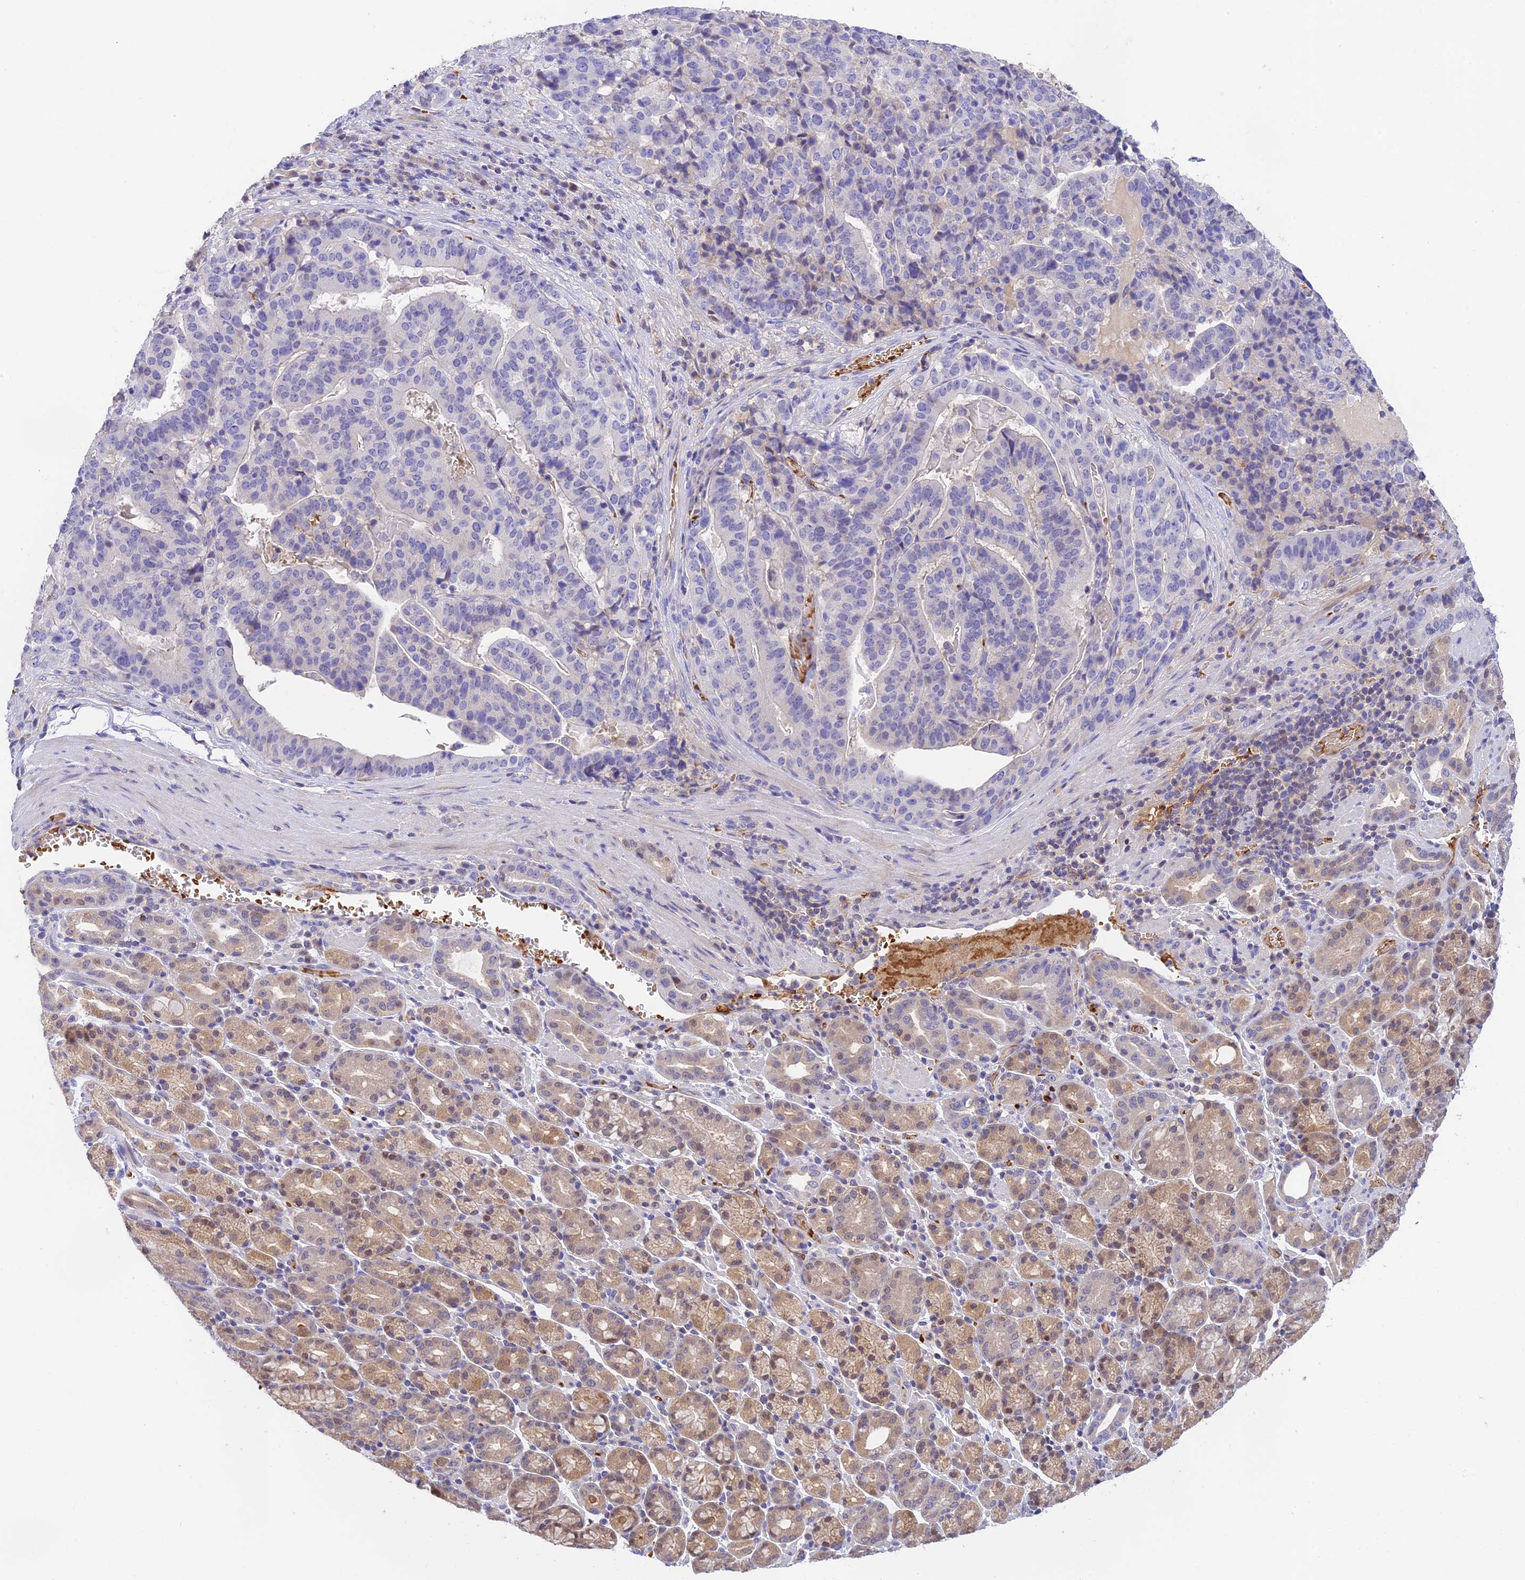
{"staining": {"intensity": "negative", "quantity": "none", "location": "none"}, "tissue": "stomach cancer", "cell_type": "Tumor cells", "image_type": "cancer", "snomed": [{"axis": "morphology", "description": "Adenocarcinoma, NOS"}, {"axis": "topography", "description": "Stomach"}], "caption": "High magnification brightfield microscopy of adenocarcinoma (stomach) stained with DAB (3,3'-diaminobenzidine) (brown) and counterstained with hematoxylin (blue): tumor cells show no significant staining.", "gene": "HDHD2", "patient": {"sex": "male", "age": 48}}